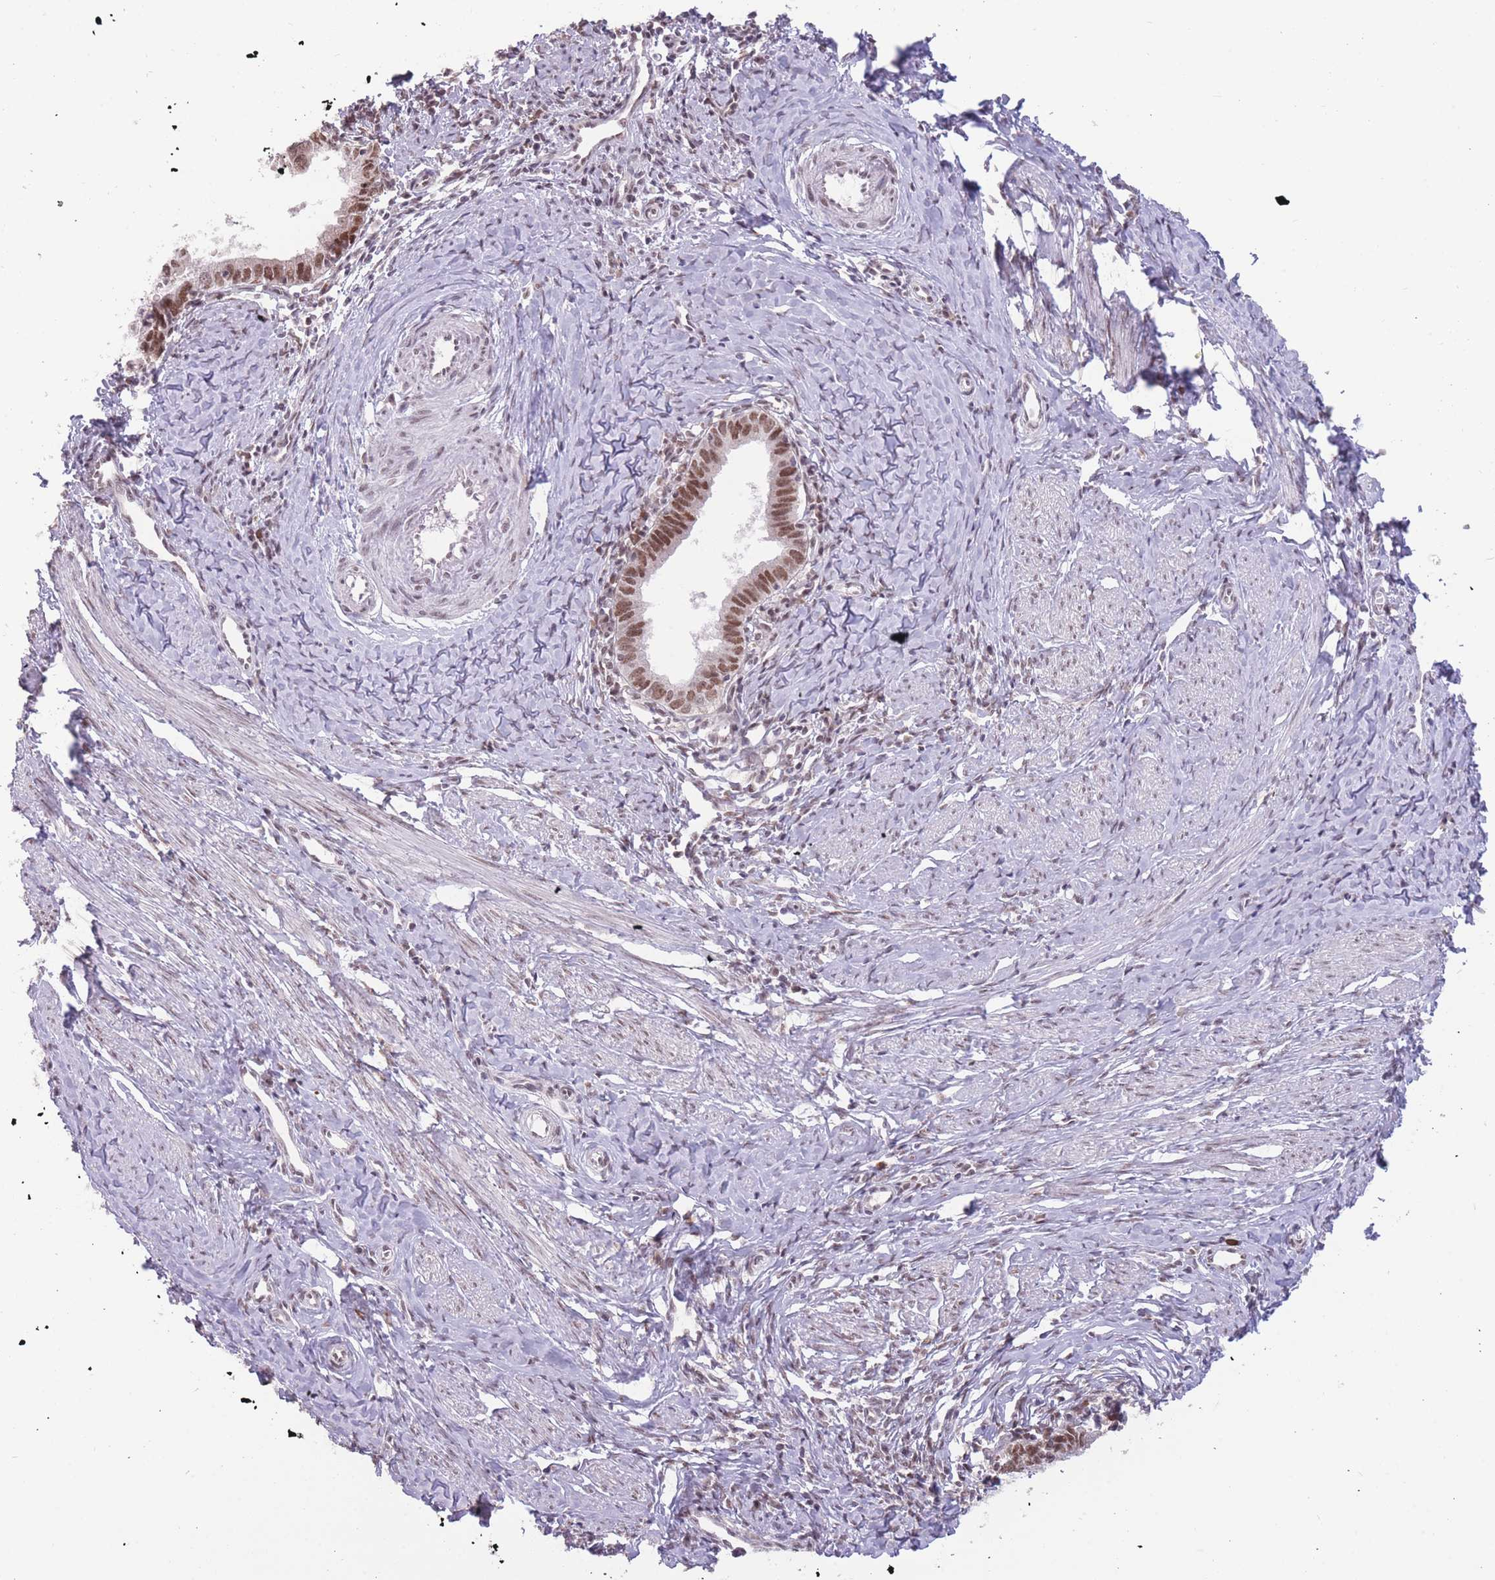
{"staining": {"intensity": "moderate", "quantity": ">75%", "location": "nuclear"}, "tissue": "cervical cancer", "cell_type": "Tumor cells", "image_type": "cancer", "snomed": [{"axis": "morphology", "description": "Adenocarcinoma, NOS"}, {"axis": "topography", "description": "Cervix"}], "caption": "A high-resolution image shows IHC staining of adenocarcinoma (cervical), which exhibits moderate nuclear positivity in about >75% of tumor cells.", "gene": "HNRNPUL1", "patient": {"sex": "female", "age": 36}}